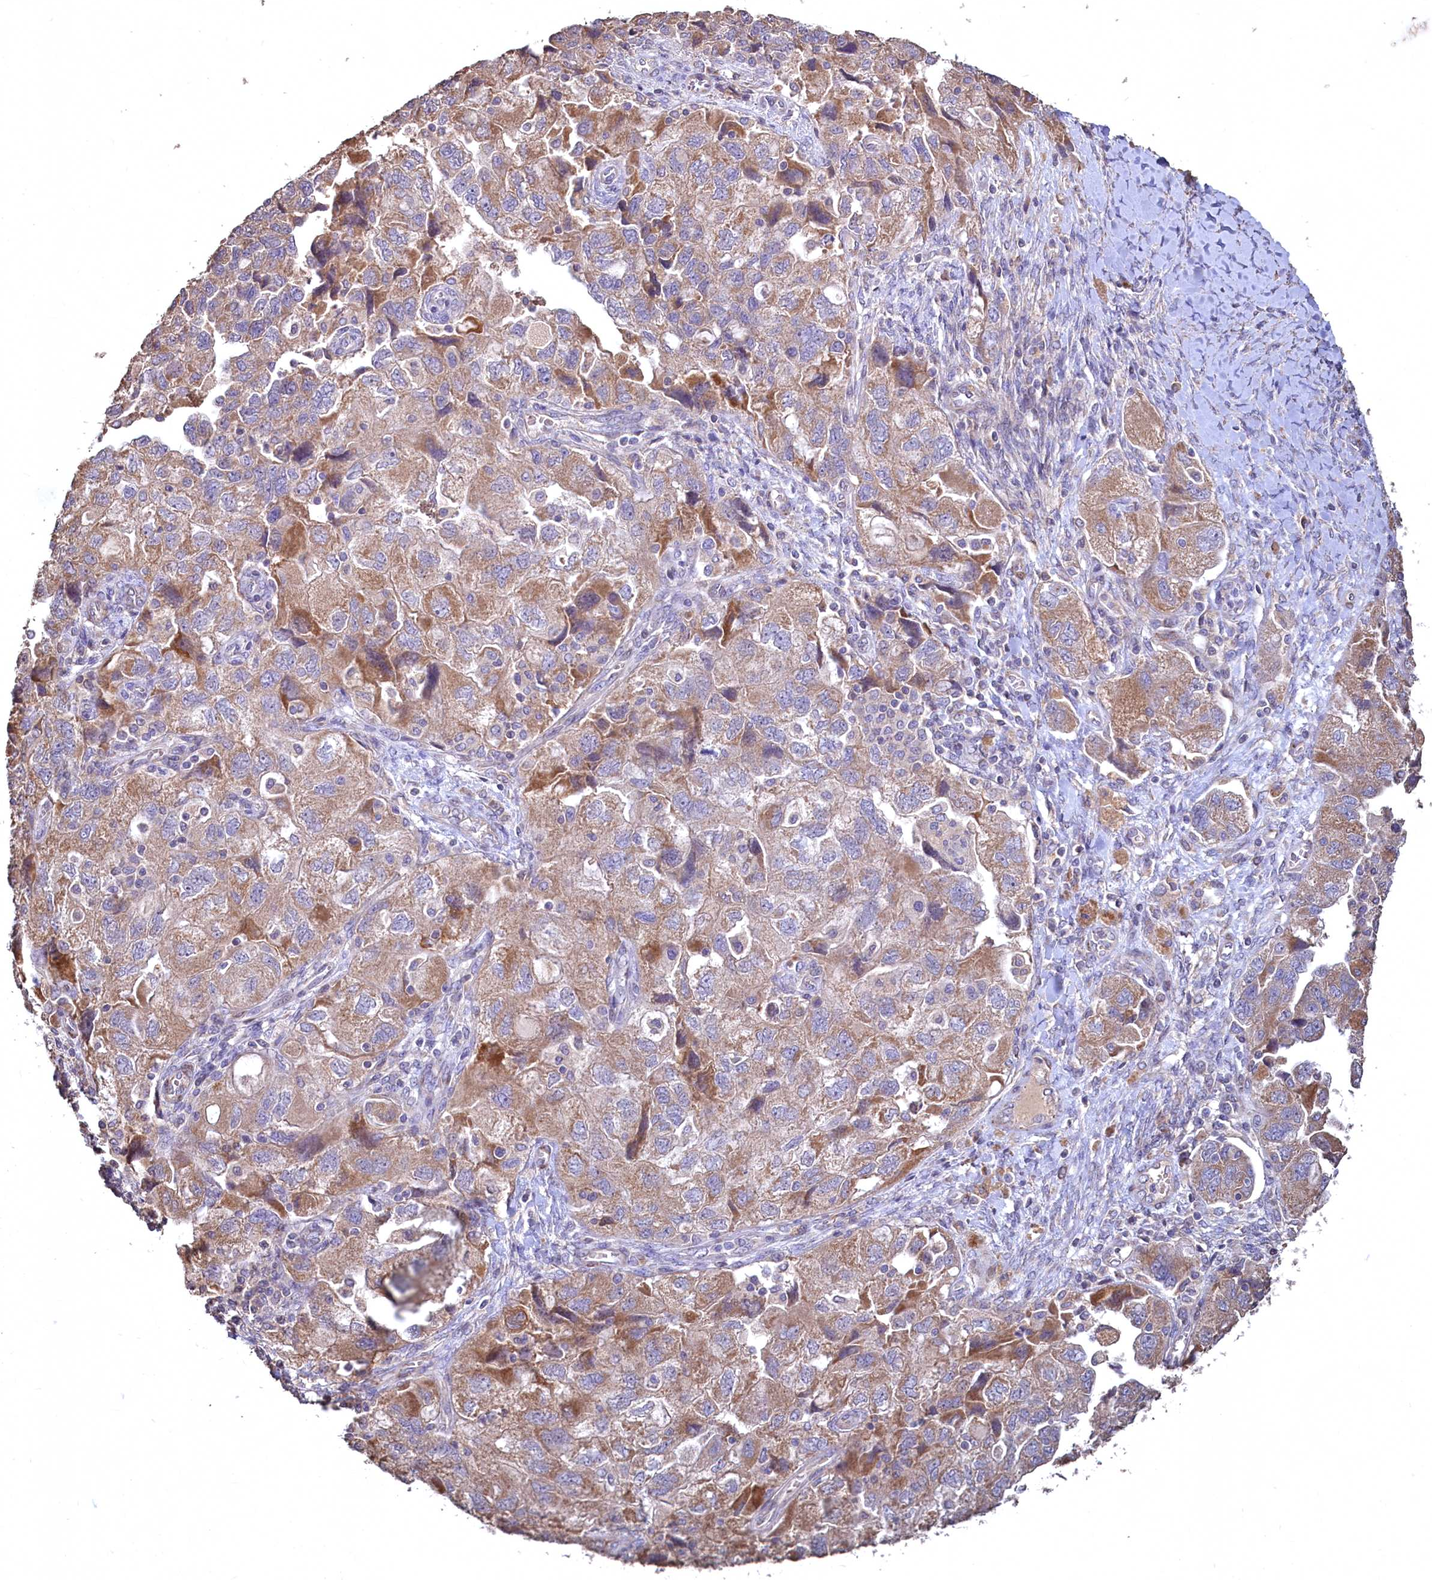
{"staining": {"intensity": "moderate", "quantity": ">75%", "location": "cytoplasmic/membranous"}, "tissue": "ovarian cancer", "cell_type": "Tumor cells", "image_type": "cancer", "snomed": [{"axis": "morphology", "description": "Carcinoma, NOS"}, {"axis": "morphology", "description": "Cystadenocarcinoma, serous, NOS"}, {"axis": "topography", "description": "Ovary"}], "caption": "Protein staining of ovarian serous cystadenocarcinoma tissue displays moderate cytoplasmic/membranous staining in approximately >75% of tumor cells.", "gene": "FUNDC1", "patient": {"sex": "female", "age": 69}}